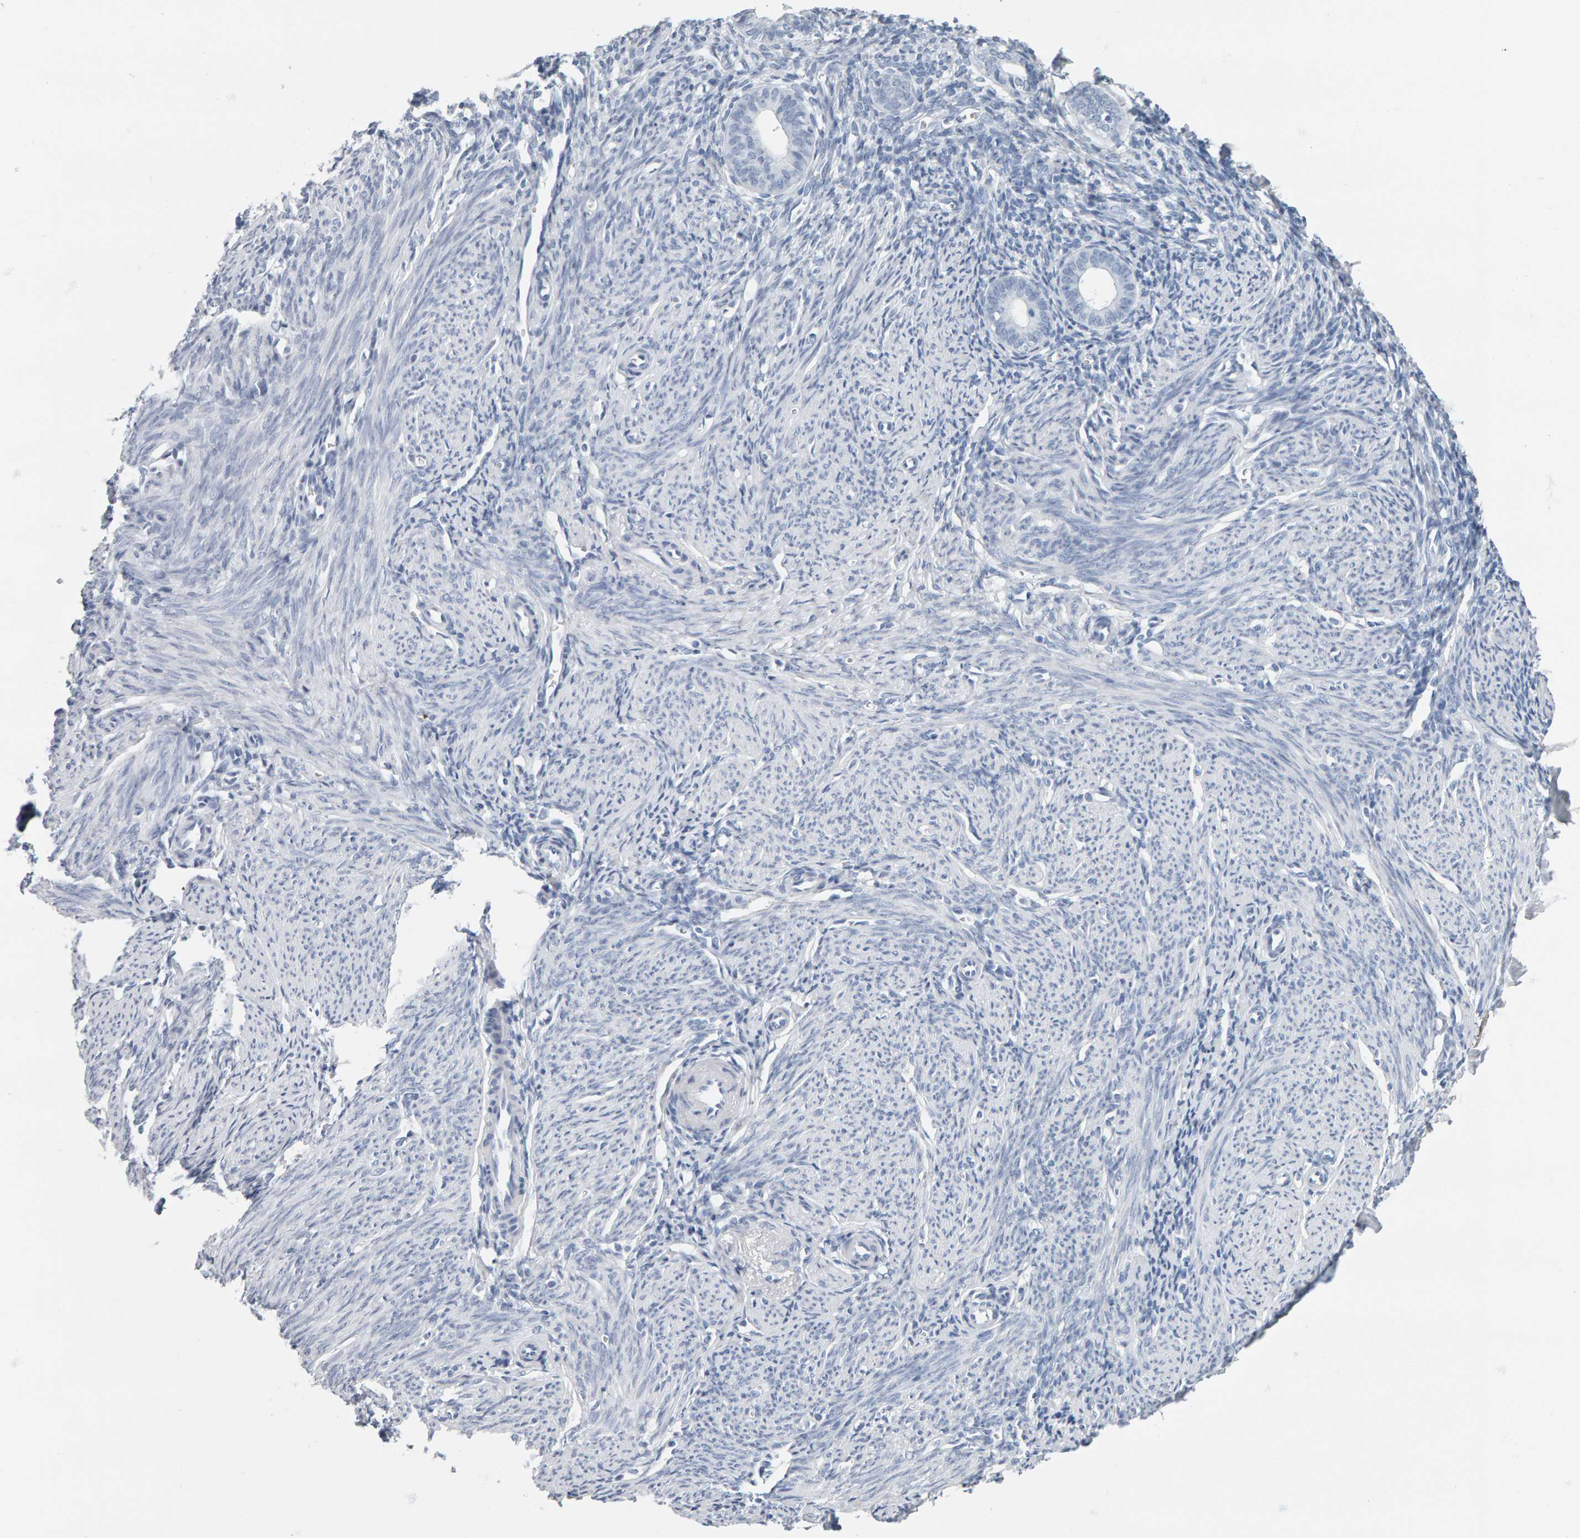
{"staining": {"intensity": "negative", "quantity": "none", "location": "none"}, "tissue": "endometrium", "cell_type": "Cells in endometrial stroma", "image_type": "normal", "snomed": [{"axis": "morphology", "description": "Normal tissue, NOS"}, {"axis": "morphology", "description": "Adenocarcinoma, NOS"}, {"axis": "topography", "description": "Endometrium"}], "caption": "This photomicrograph is of unremarkable endometrium stained with immunohistochemistry (IHC) to label a protein in brown with the nuclei are counter-stained blue. There is no staining in cells in endometrial stroma.", "gene": "SPACA3", "patient": {"sex": "female", "age": 57}}